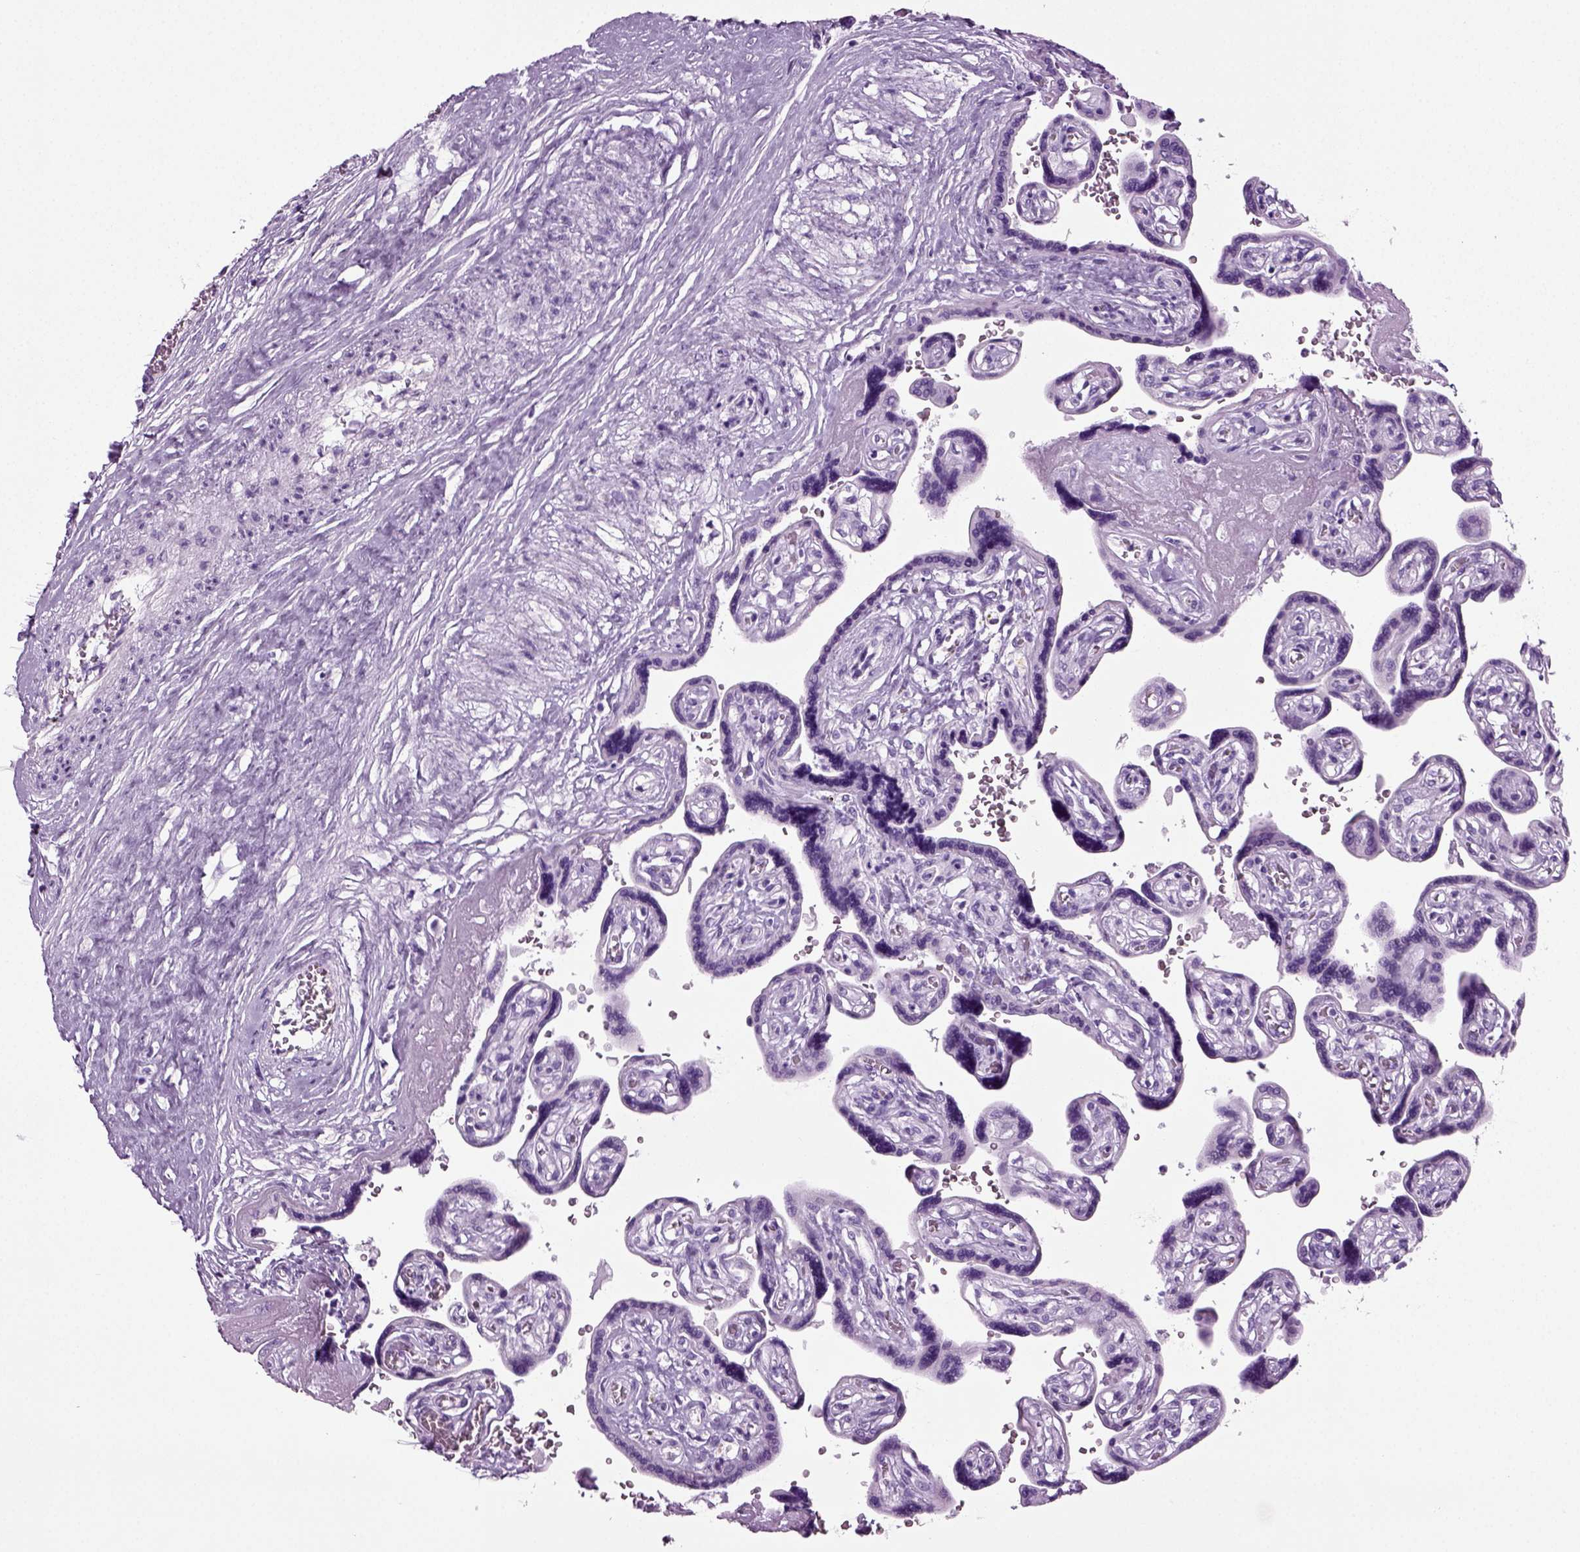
{"staining": {"intensity": "negative", "quantity": "none", "location": "none"}, "tissue": "placenta", "cell_type": "Decidual cells", "image_type": "normal", "snomed": [{"axis": "morphology", "description": "Normal tissue, NOS"}, {"axis": "topography", "description": "Placenta"}], "caption": "Decidual cells are negative for brown protein staining in benign placenta. The staining was performed using DAB (3,3'-diaminobenzidine) to visualize the protein expression in brown, while the nuclei were stained in blue with hematoxylin (Magnification: 20x).", "gene": "CD109", "patient": {"sex": "female", "age": 32}}